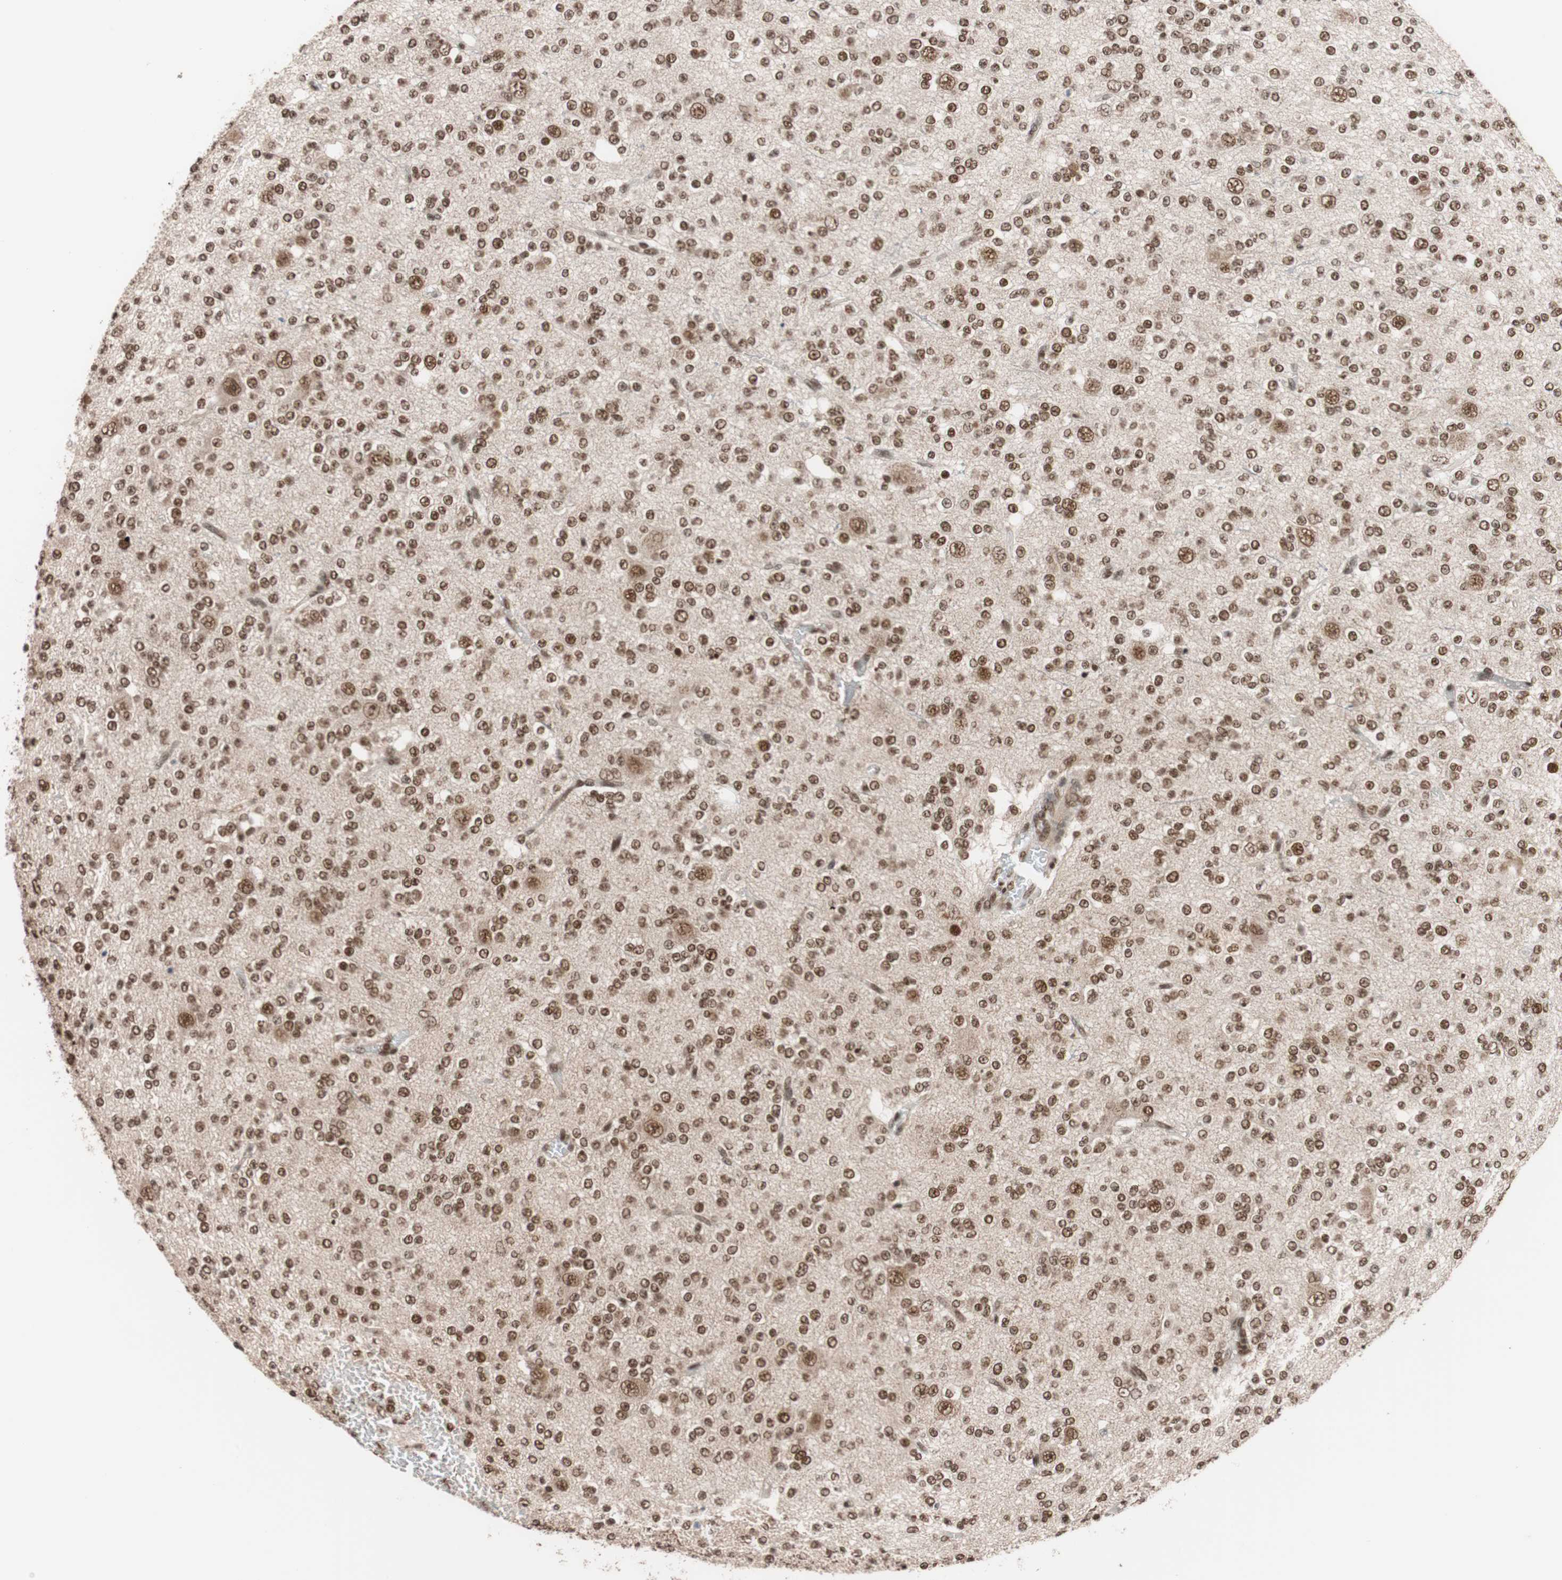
{"staining": {"intensity": "moderate", "quantity": ">75%", "location": "nuclear"}, "tissue": "glioma", "cell_type": "Tumor cells", "image_type": "cancer", "snomed": [{"axis": "morphology", "description": "Glioma, malignant, Low grade"}, {"axis": "topography", "description": "Brain"}], "caption": "Brown immunohistochemical staining in malignant glioma (low-grade) demonstrates moderate nuclear positivity in approximately >75% of tumor cells.", "gene": "CHAMP1", "patient": {"sex": "male", "age": 38}}